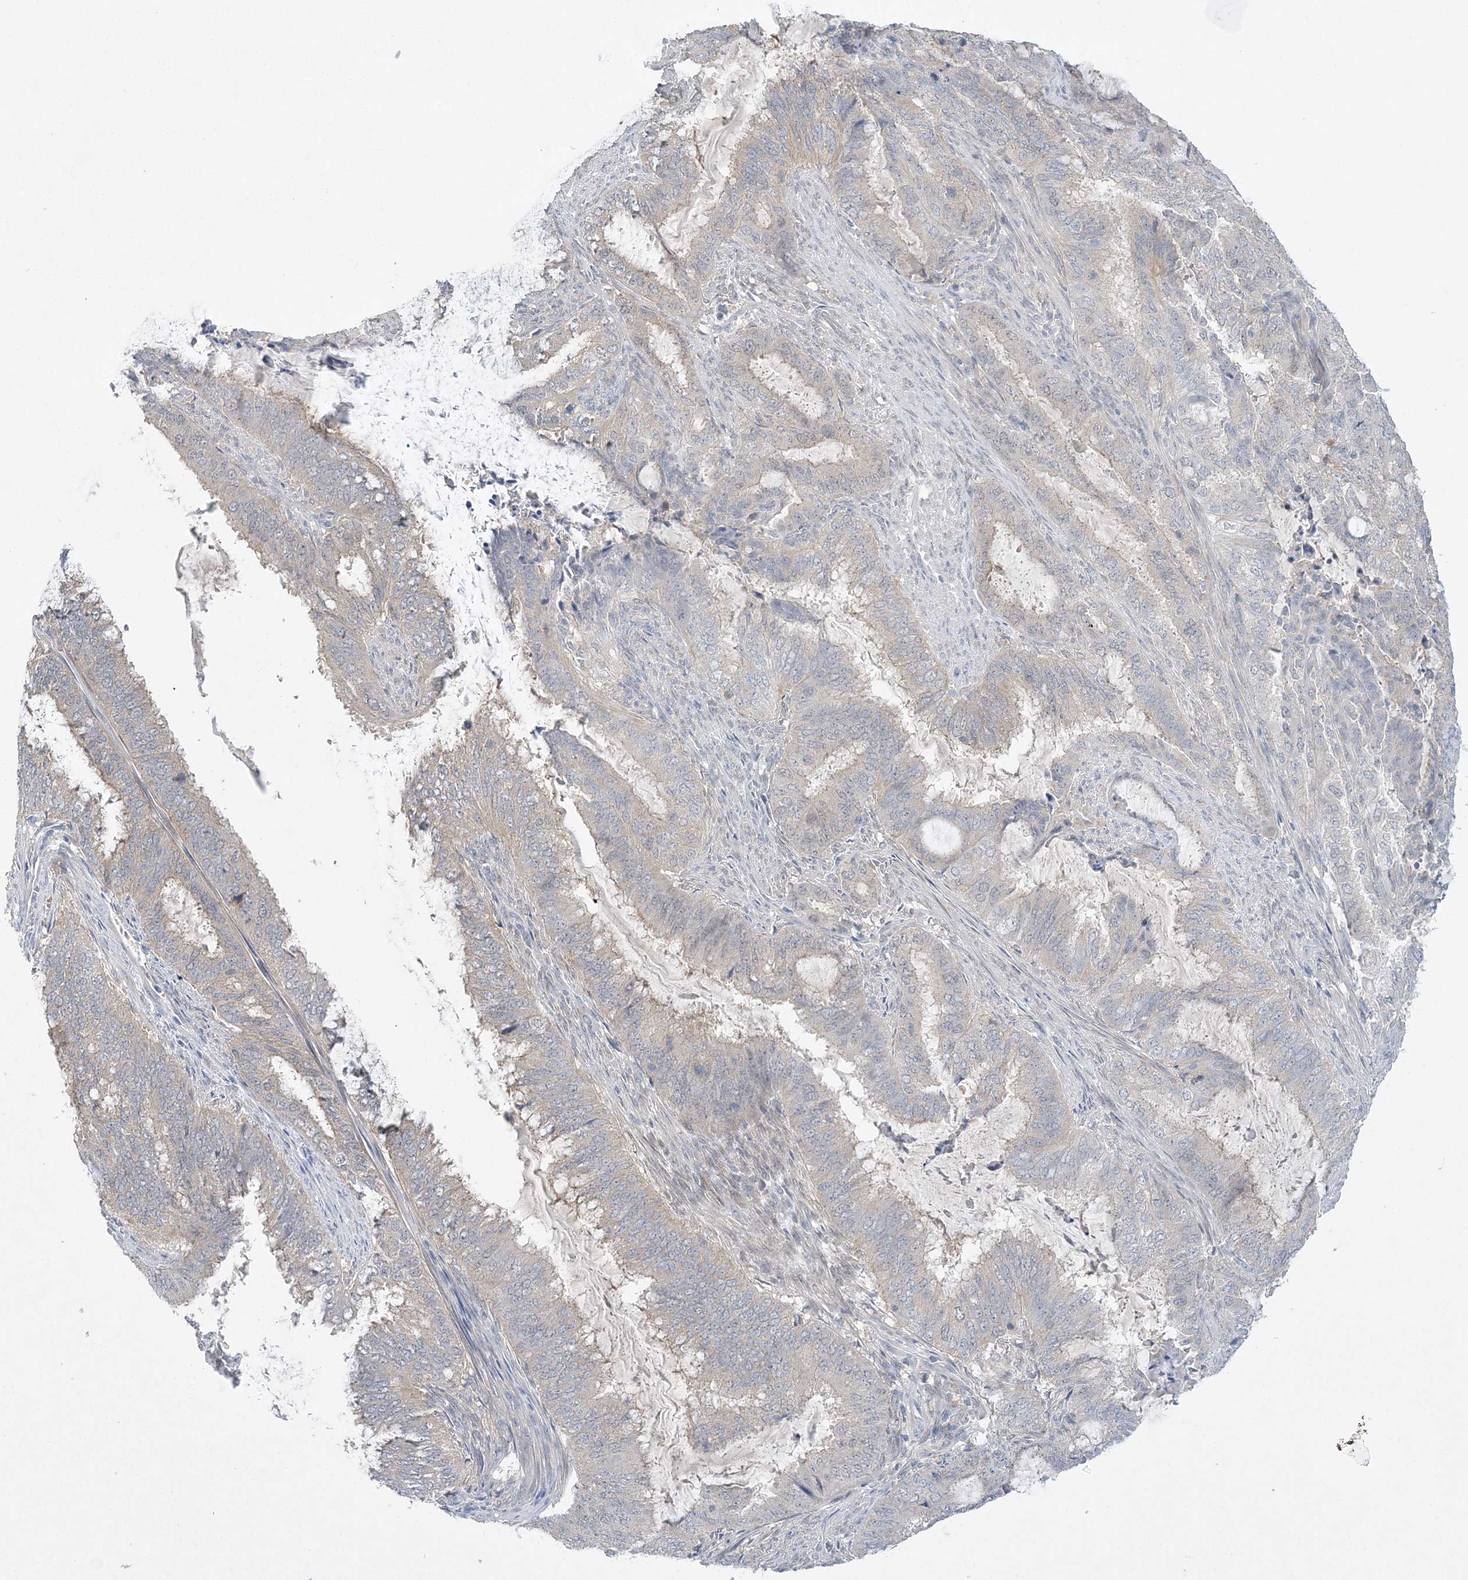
{"staining": {"intensity": "weak", "quantity": "<25%", "location": "cytoplasmic/membranous"}, "tissue": "endometrial cancer", "cell_type": "Tumor cells", "image_type": "cancer", "snomed": [{"axis": "morphology", "description": "Adenocarcinoma, NOS"}, {"axis": "topography", "description": "Endometrium"}], "caption": "Immunohistochemistry histopathology image of neoplastic tissue: endometrial cancer (adenocarcinoma) stained with DAB reveals no significant protein staining in tumor cells.", "gene": "ANKRD35", "patient": {"sex": "female", "age": 51}}